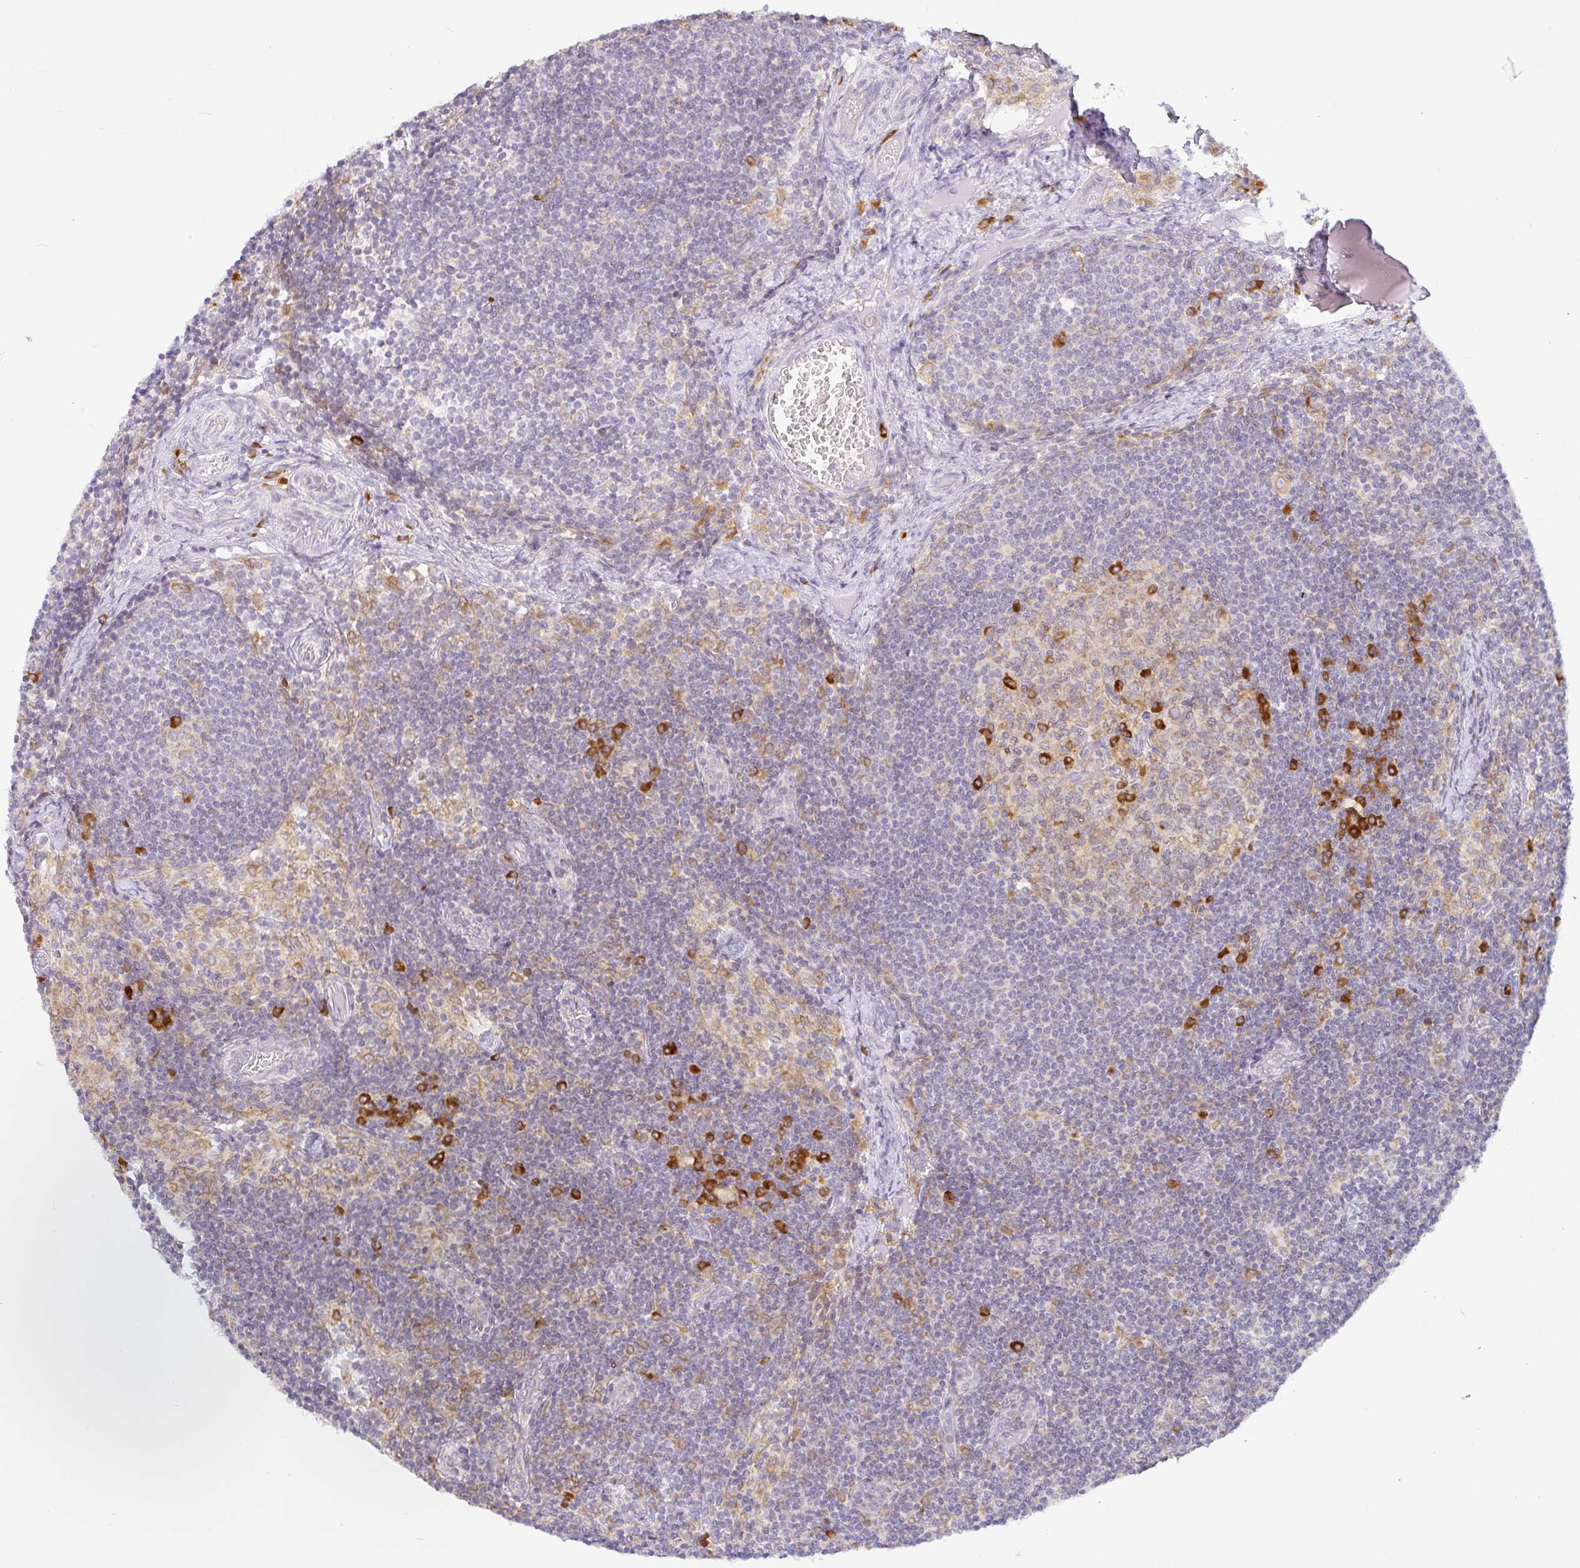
{"staining": {"intensity": "strong", "quantity": "<25%", "location": "cytoplasmic/membranous"}, "tissue": "lymph node", "cell_type": "Germinal center cells", "image_type": "normal", "snomed": [{"axis": "morphology", "description": "Normal tissue, NOS"}, {"axis": "topography", "description": "Lymph node"}], "caption": "This histopathology image shows unremarkable lymph node stained with IHC to label a protein in brown. The cytoplasmic/membranous of germinal center cells show strong positivity for the protein. Nuclei are counter-stained blue.", "gene": "DERL2", "patient": {"sex": "female", "age": 31}}